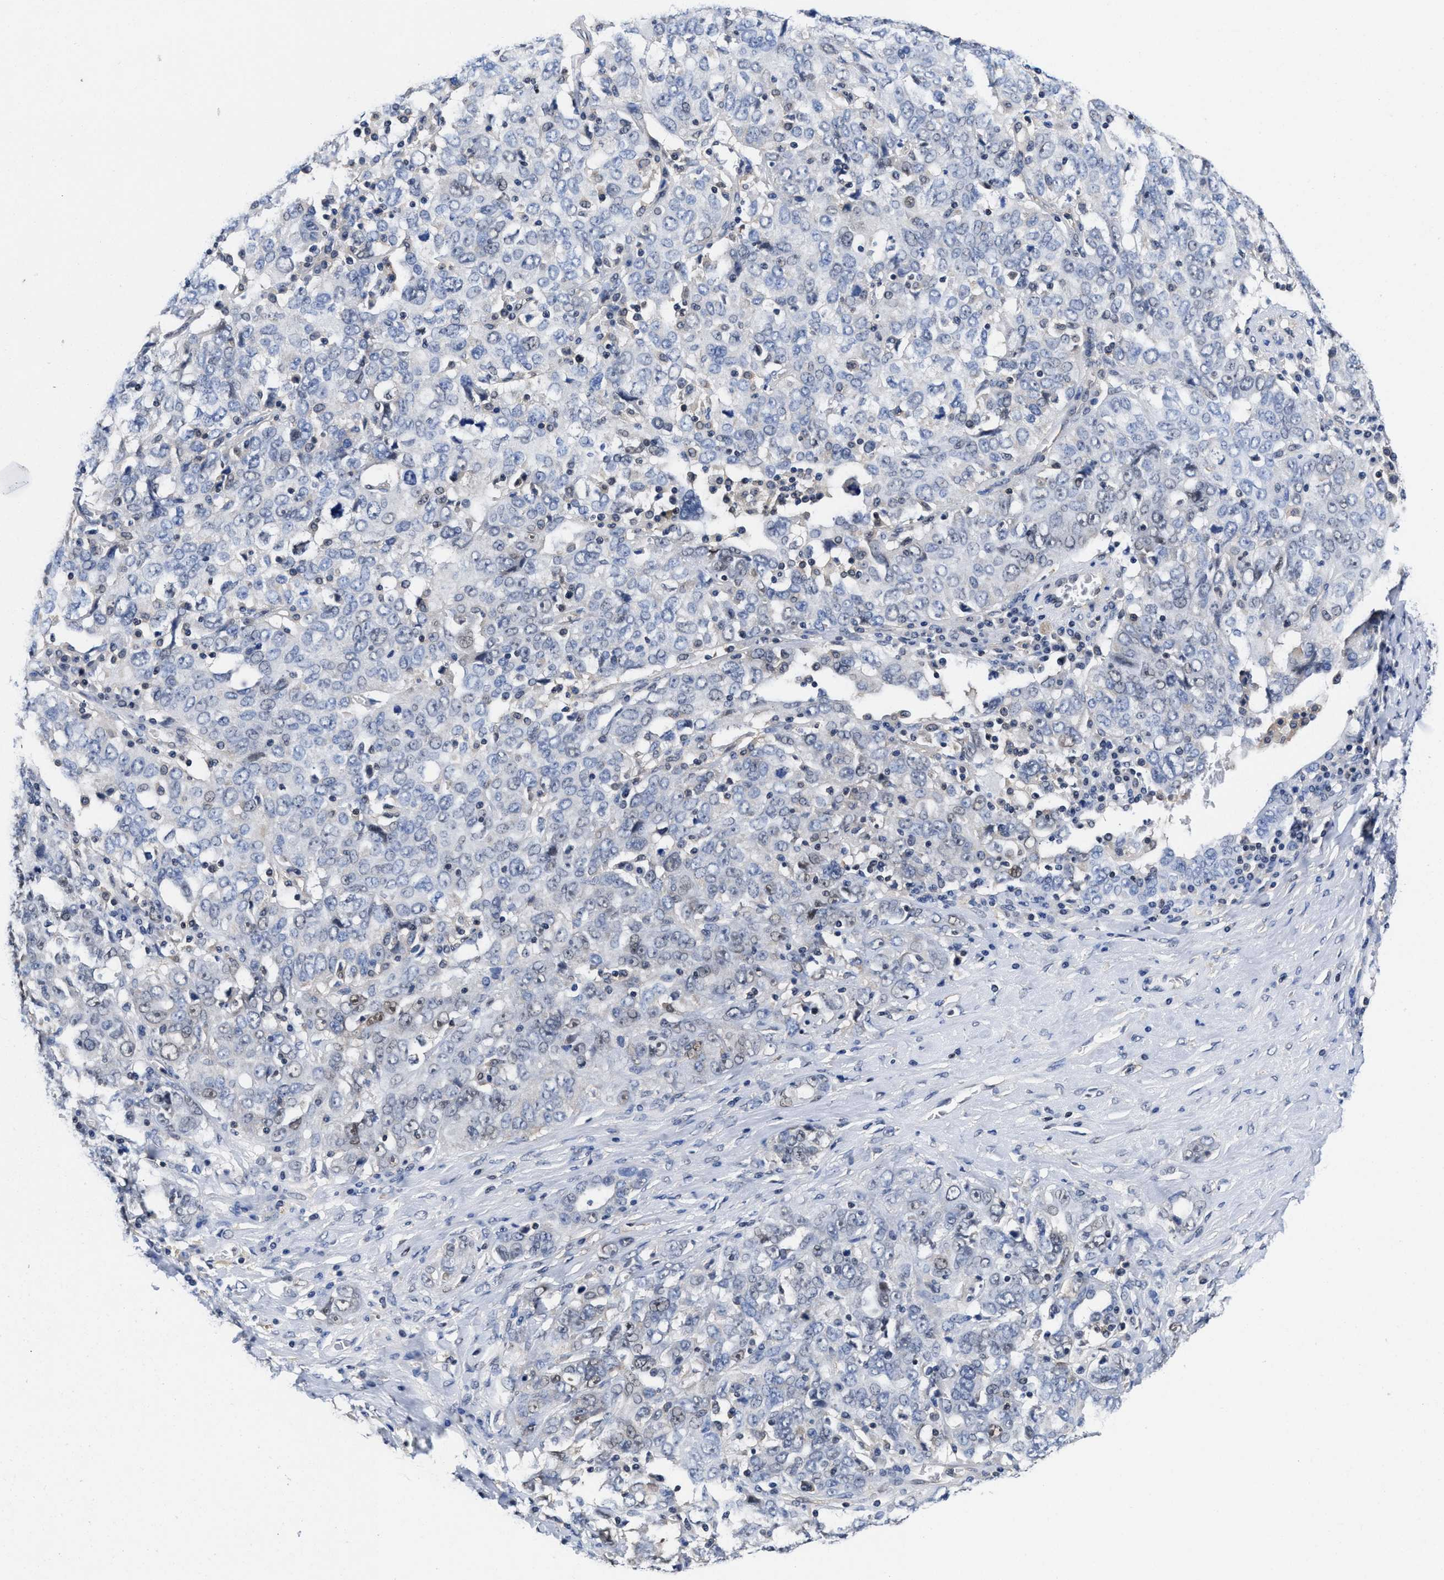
{"staining": {"intensity": "negative", "quantity": "none", "location": "none"}, "tissue": "ovarian cancer", "cell_type": "Tumor cells", "image_type": "cancer", "snomed": [{"axis": "morphology", "description": "Carcinoma, endometroid"}, {"axis": "topography", "description": "Ovary"}], "caption": "High magnification brightfield microscopy of ovarian endometroid carcinoma stained with DAB (brown) and counterstained with hematoxylin (blue): tumor cells show no significant positivity.", "gene": "ACLY", "patient": {"sex": "female", "age": 62}}